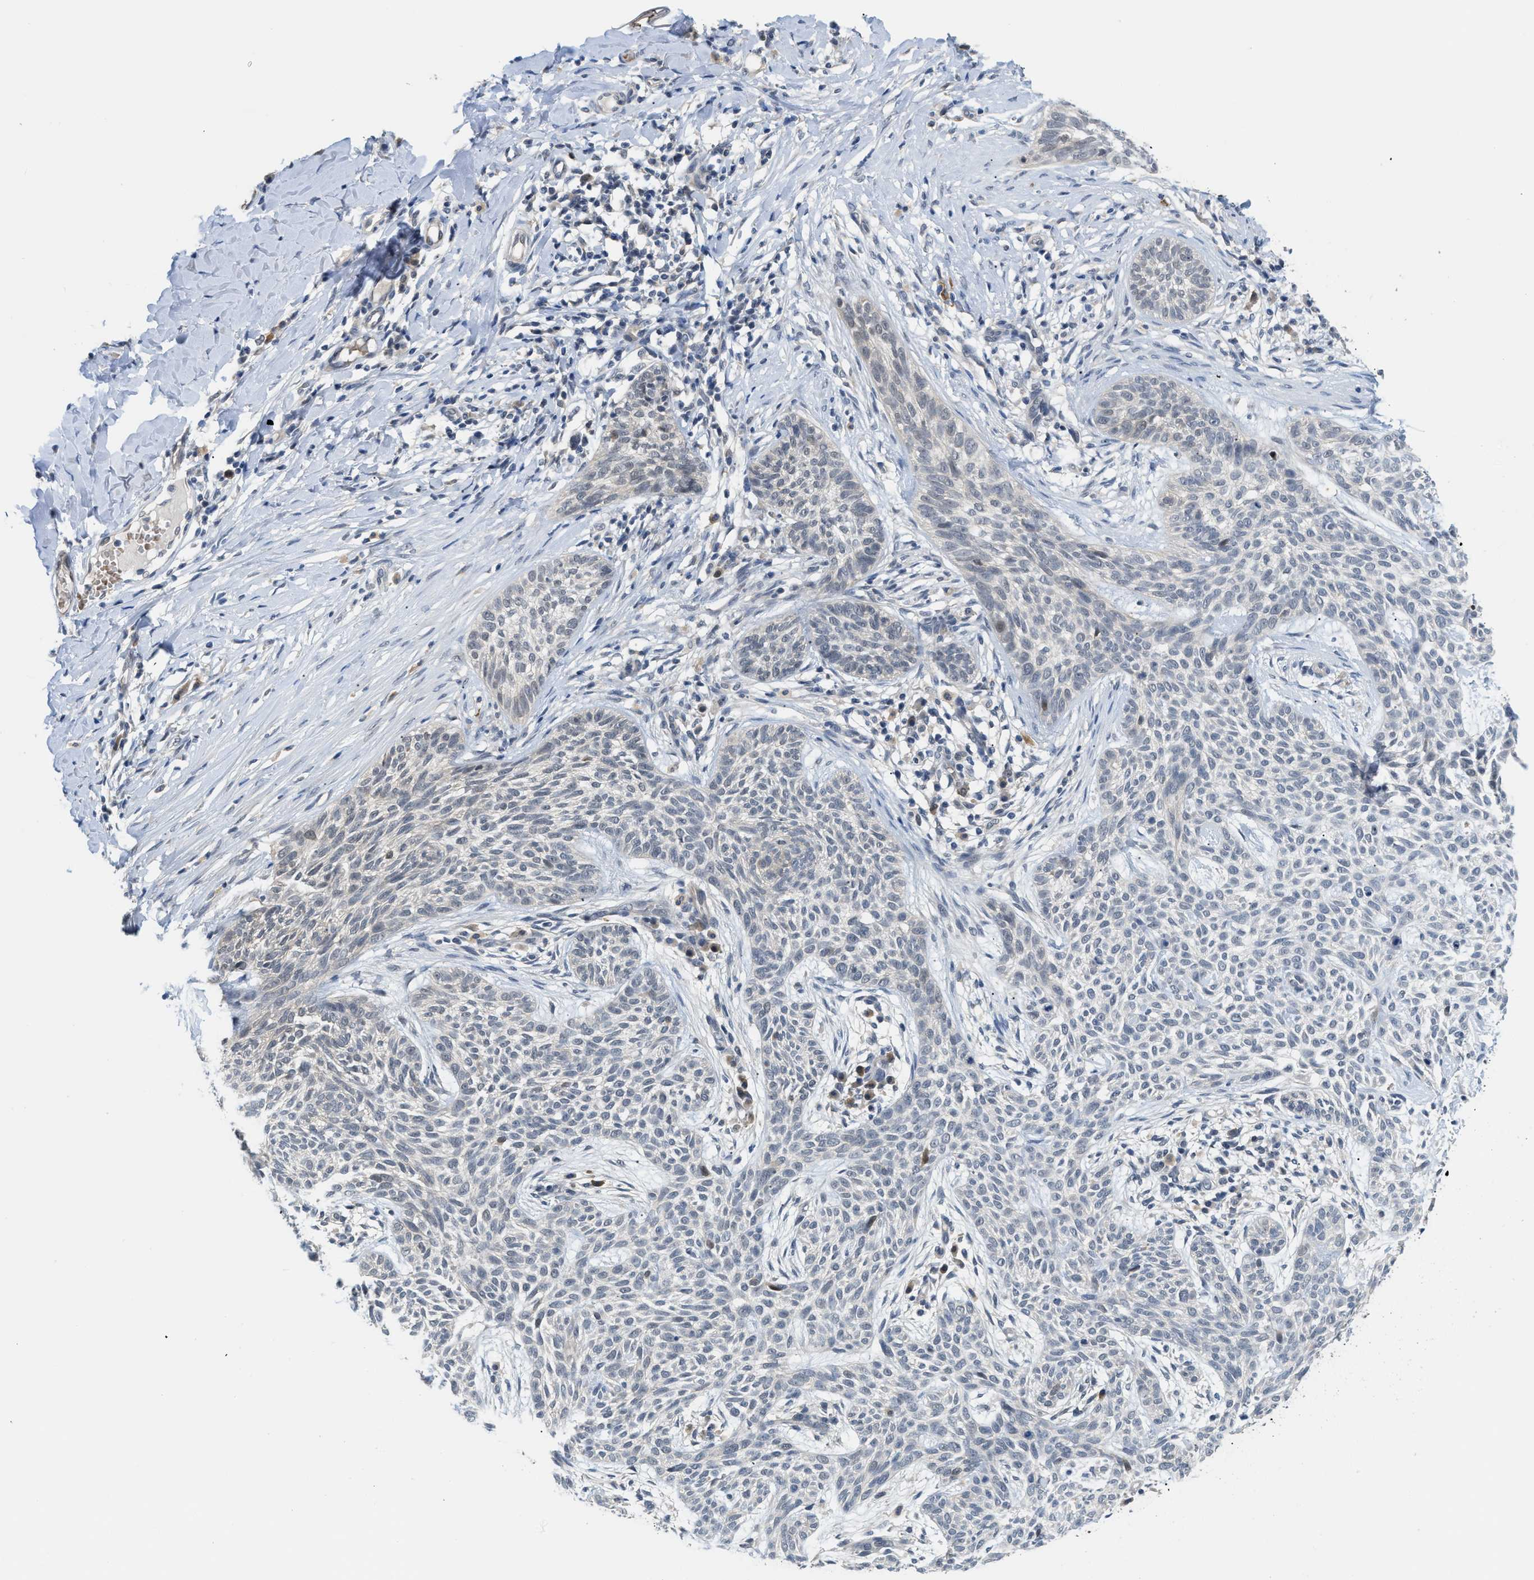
{"staining": {"intensity": "negative", "quantity": "none", "location": "none"}, "tissue": "skin cancer", "cell_type": "Tumor cells", "image_type": "cancer", "snomed": [{"axis": "morphology", "description": "Basal cell carcinoma"}, {"axis": "topography", "description": "Skin"}], "caption": "IHC photomicrograph of basal cell carcinoma (skin) stained for a protein (brown), which exhibits no expression in tumor cells.", "gene": "PSAT1", "patient": {"sex": "female", "age": 59}}